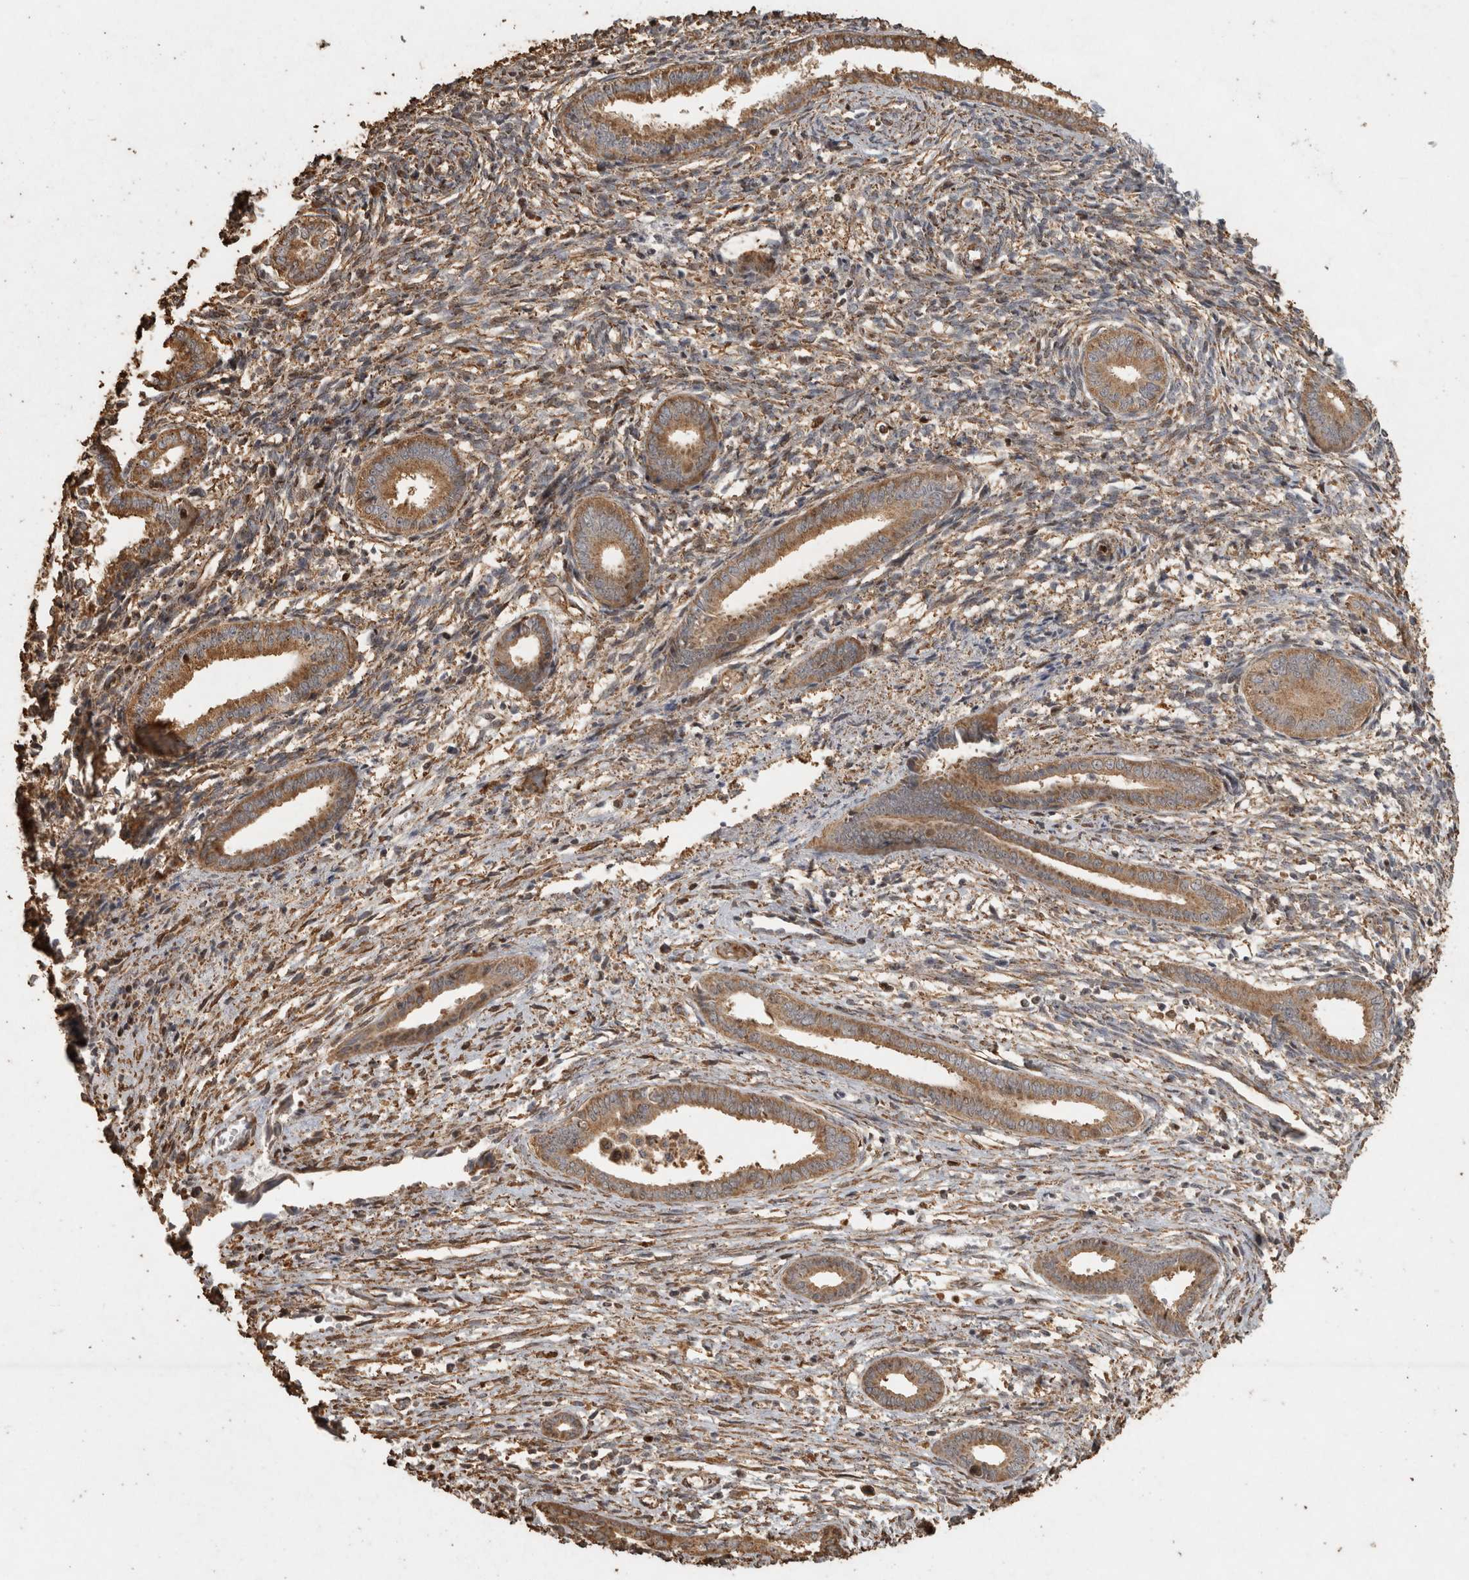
{"staining": {"intensity": "moderate", "quantity": "25%-75%", "location": "cytoplasmic/membranous"}, "tissue": "endometrium", "cell_type": "Cells in endometrial stroma", "image_type": "normal", "snomed": [{"axis": "morphology", "description": "Normal tissue, NOS"}, {"axis": "topography", "description": "Endometrium"}], "caption": "An image showing moderate cytoplasmic/membranous expression in about 25%-75% of cells in endometrial stroma in unremarkable endometrium, as visualized by brown immunohistochemical staining.", "gene": "KDM8", "patient": {"sex": "female", "age": 56}}